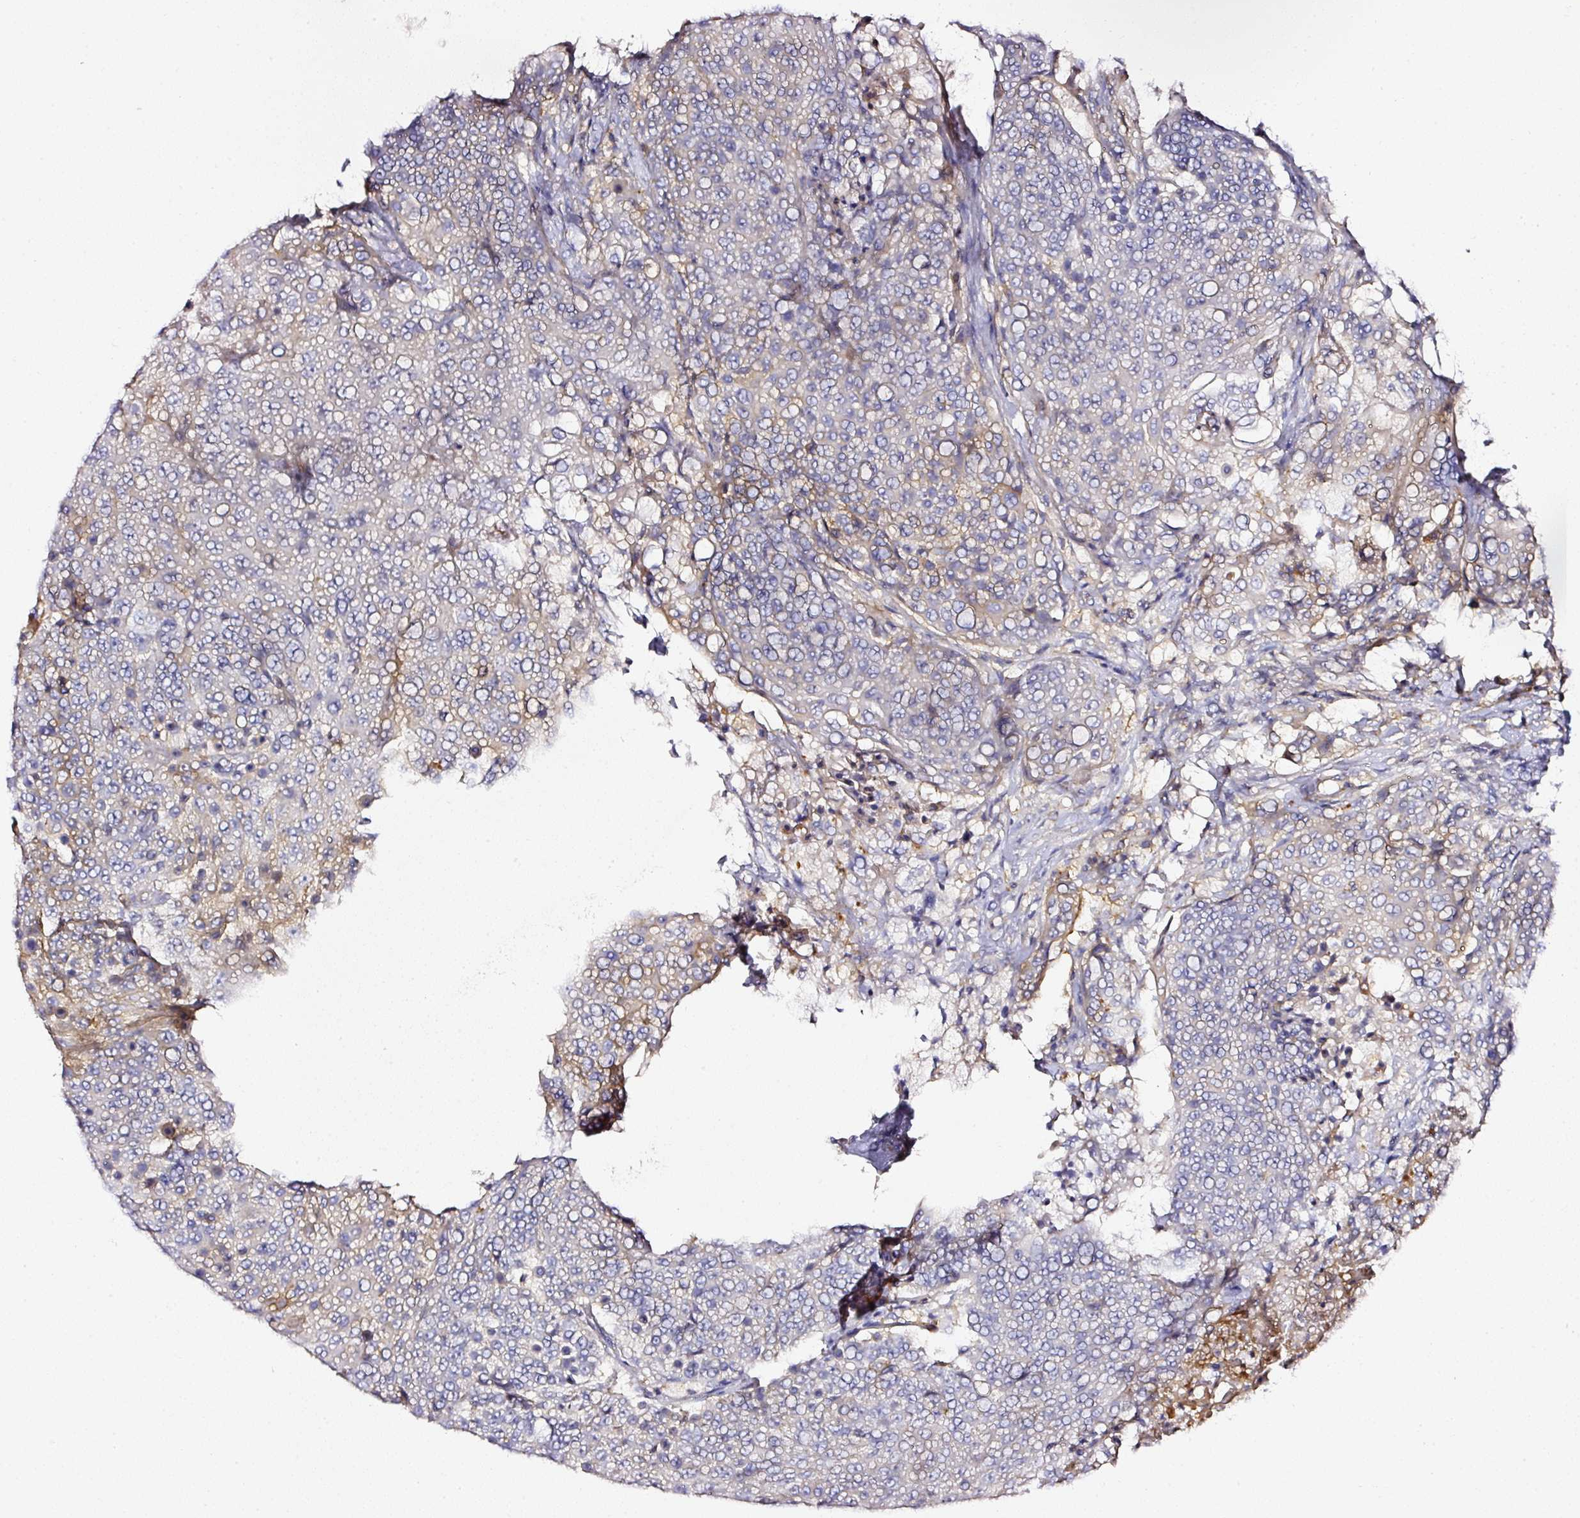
{"staining": {"intensity": "negative", "quantity": "none", "location": "none"}, "tissue": "urothelial cancer", "cell_type": "Tumor cells", "image_type": "cancer", "snomed": [{"axis": "morphology", "description": "Urothelial carcinoma, High grade"}, {"axis": "topography", "description": "Urinary bladder"}], "caption": "A photomicrograph of human urothelial cancer is negative for staining in tumor cells.", "gene": "CD47", "patient": {"sex": "female", "age": 63}}